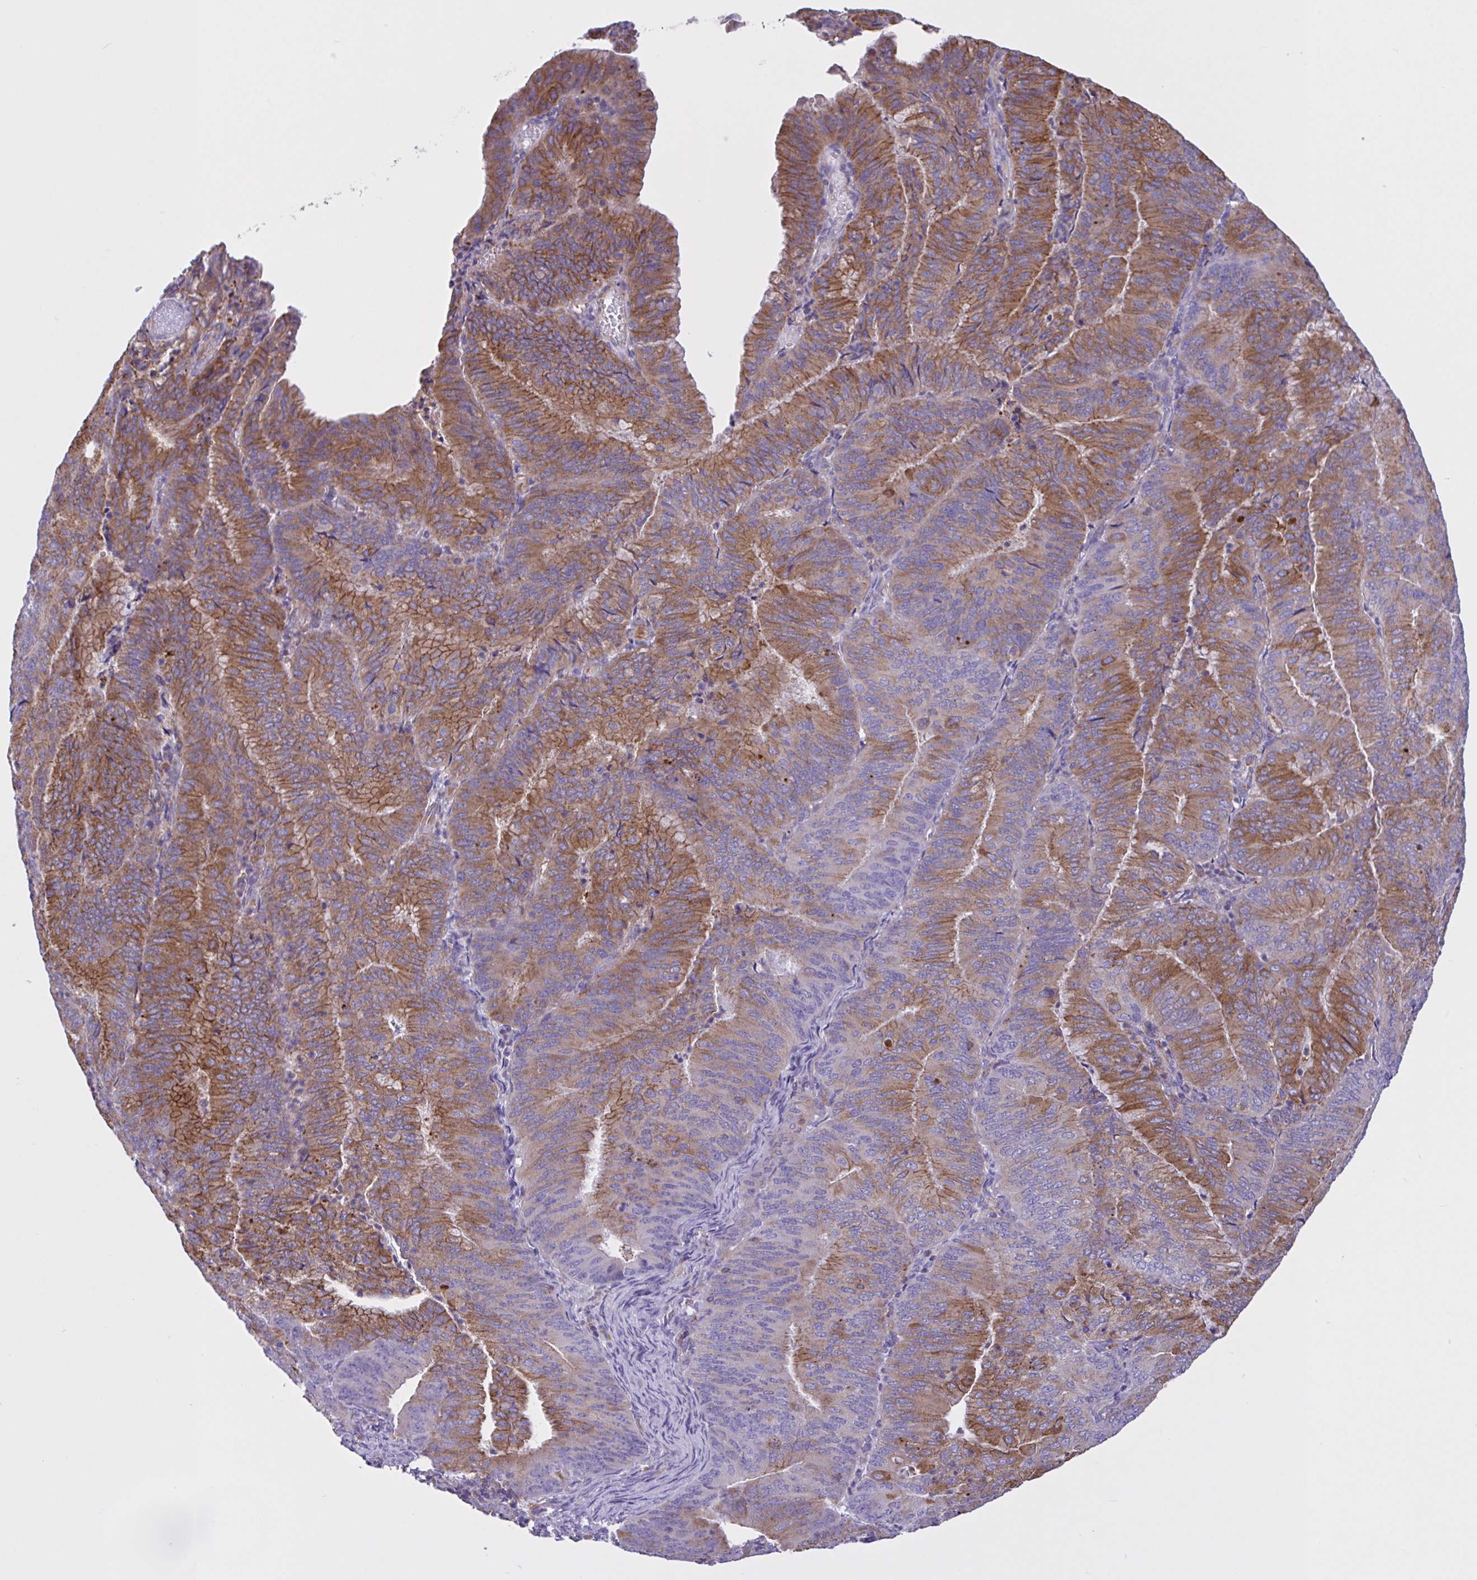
{"staining": {"intensity": "moderate", "quantity": ">75%", "location": "cytoplasmic/membranous"}, "tissue": "endometrial cancer", "cell_type": "Tumor cells", "image_type": "cancer", "snomed": [{"axis": "morphology", "description": "Adenocarcinoma, NOS"}, {"axis": "topography", "description": "Endometrium"}], "caption": "IHC (DAB) staining of human endometrial cancer demonstrates moderate cytoplasmic/membranous protein expression in approximately >75% of tumor cells.", "gene": "OR51M1", "patient": {"sex": "female", "age": 57}}